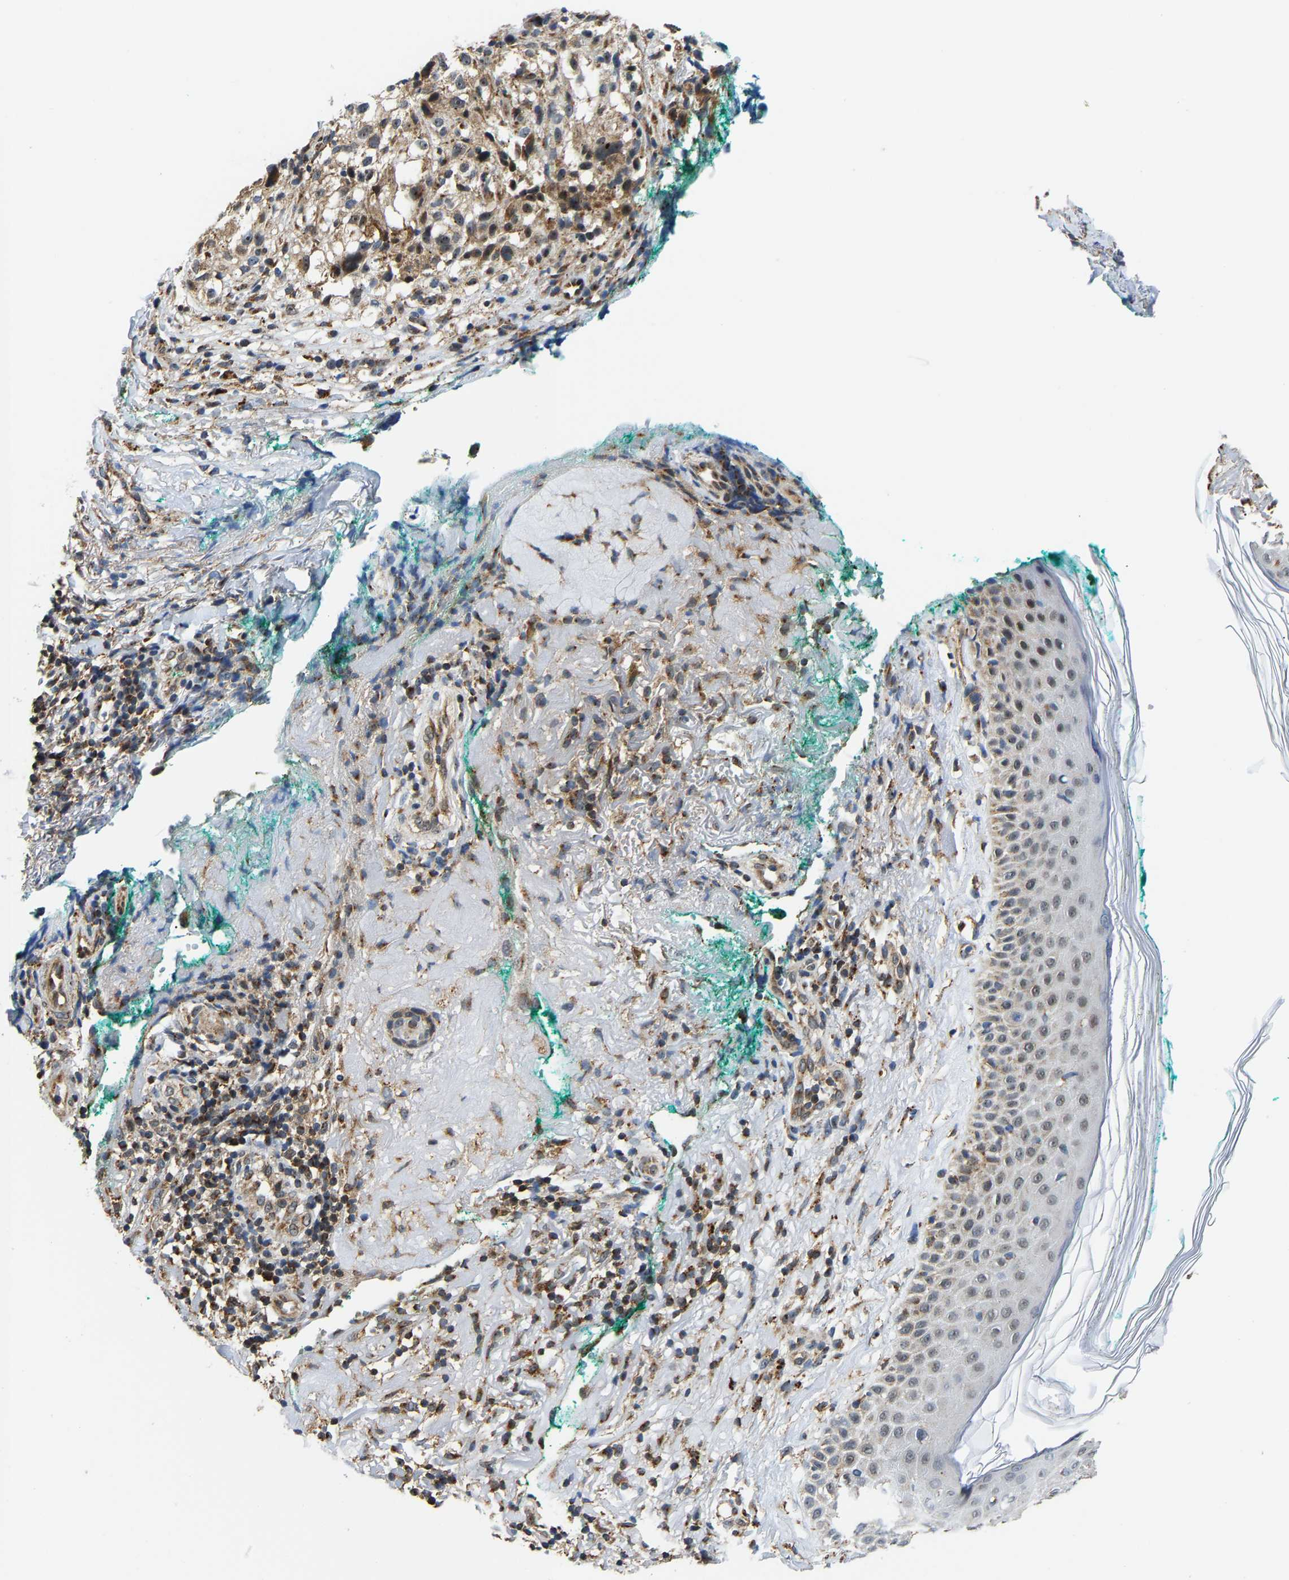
{"staining": {"intensity": "moderate", "quantity": ">75%", "location": "cytoplasmic/membranous"}, "tissue": "melanoma", "cell_type": "Tumor cells", "image_type": "cancer", "snomed": [{"axis": "morphology", "description": "Necrosis, NOS"}, {"axis": "morphology", "description": "Malignant melanoma, NOS"}, {"axis": "topography", "description": "Skin"}], "caption": "Melanoma stained for a protein displays moderate cytoplasmic/membranous positivity in tumor cells.", "gene": "GIMAP7", "patient": {"sex": "female", "age": 87}}